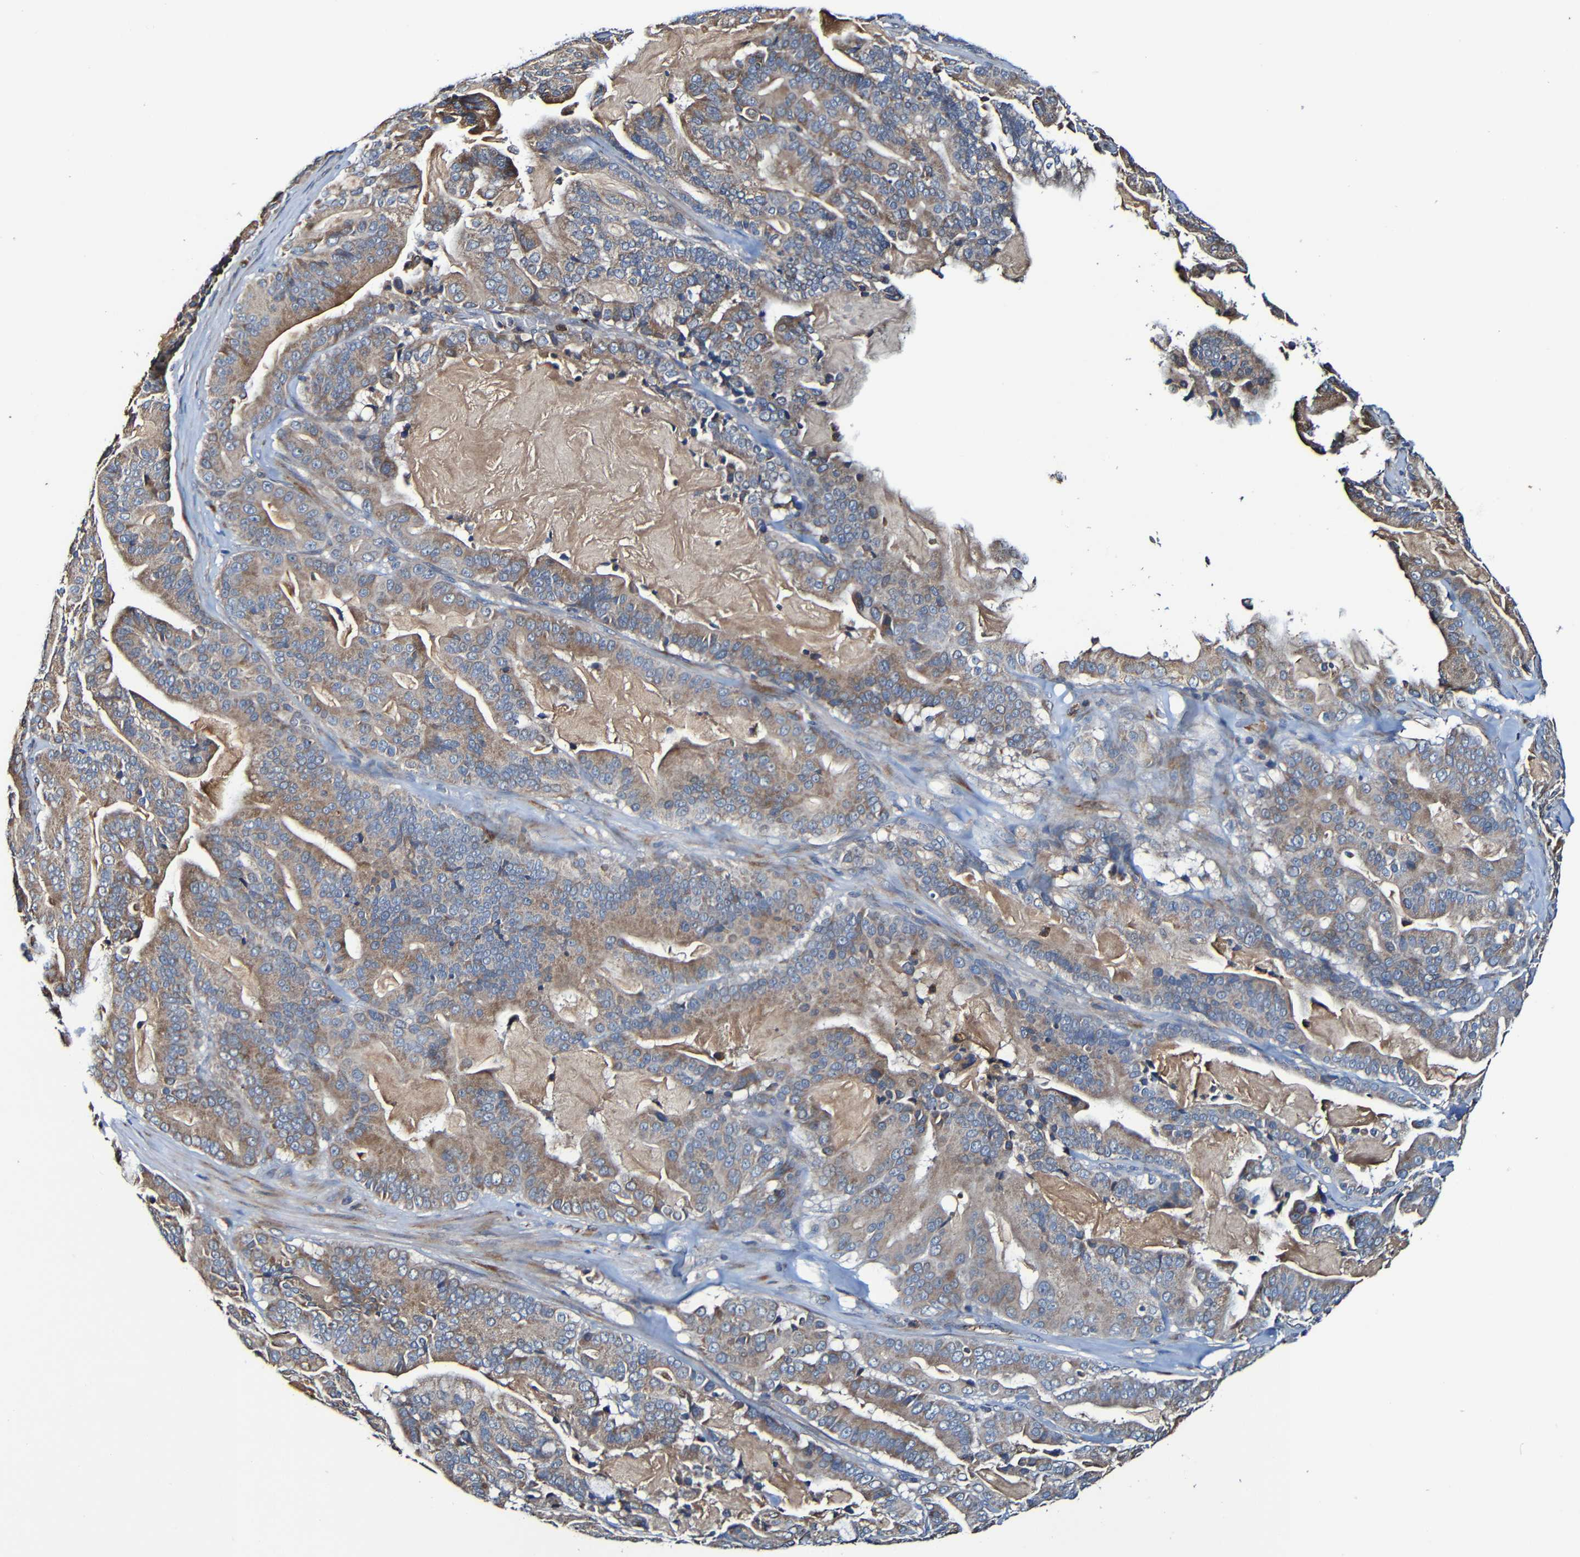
{"staining": {"intensity": "moderate", "quantity": ">75%", "location": "cytoplasmic/membranous"}, "tissue": "pancreatic cancer", "cell_type": "Tumor cells", "image_type": "cancer", "snomed": [{"axis": "morphology", "description": "Adenocarcinoma, NOS"}, {"axis": "topography", "description": "Pancreas"}], "caption": "Immunohistochemistry (IHC) of pancreatic cancer reveals medium levels of moderate cytoplasmic/membranous staining in approximately >75% of tumor cells.", "gene": "ADAM15", "patient": {"sex": "male", "age": 63}}